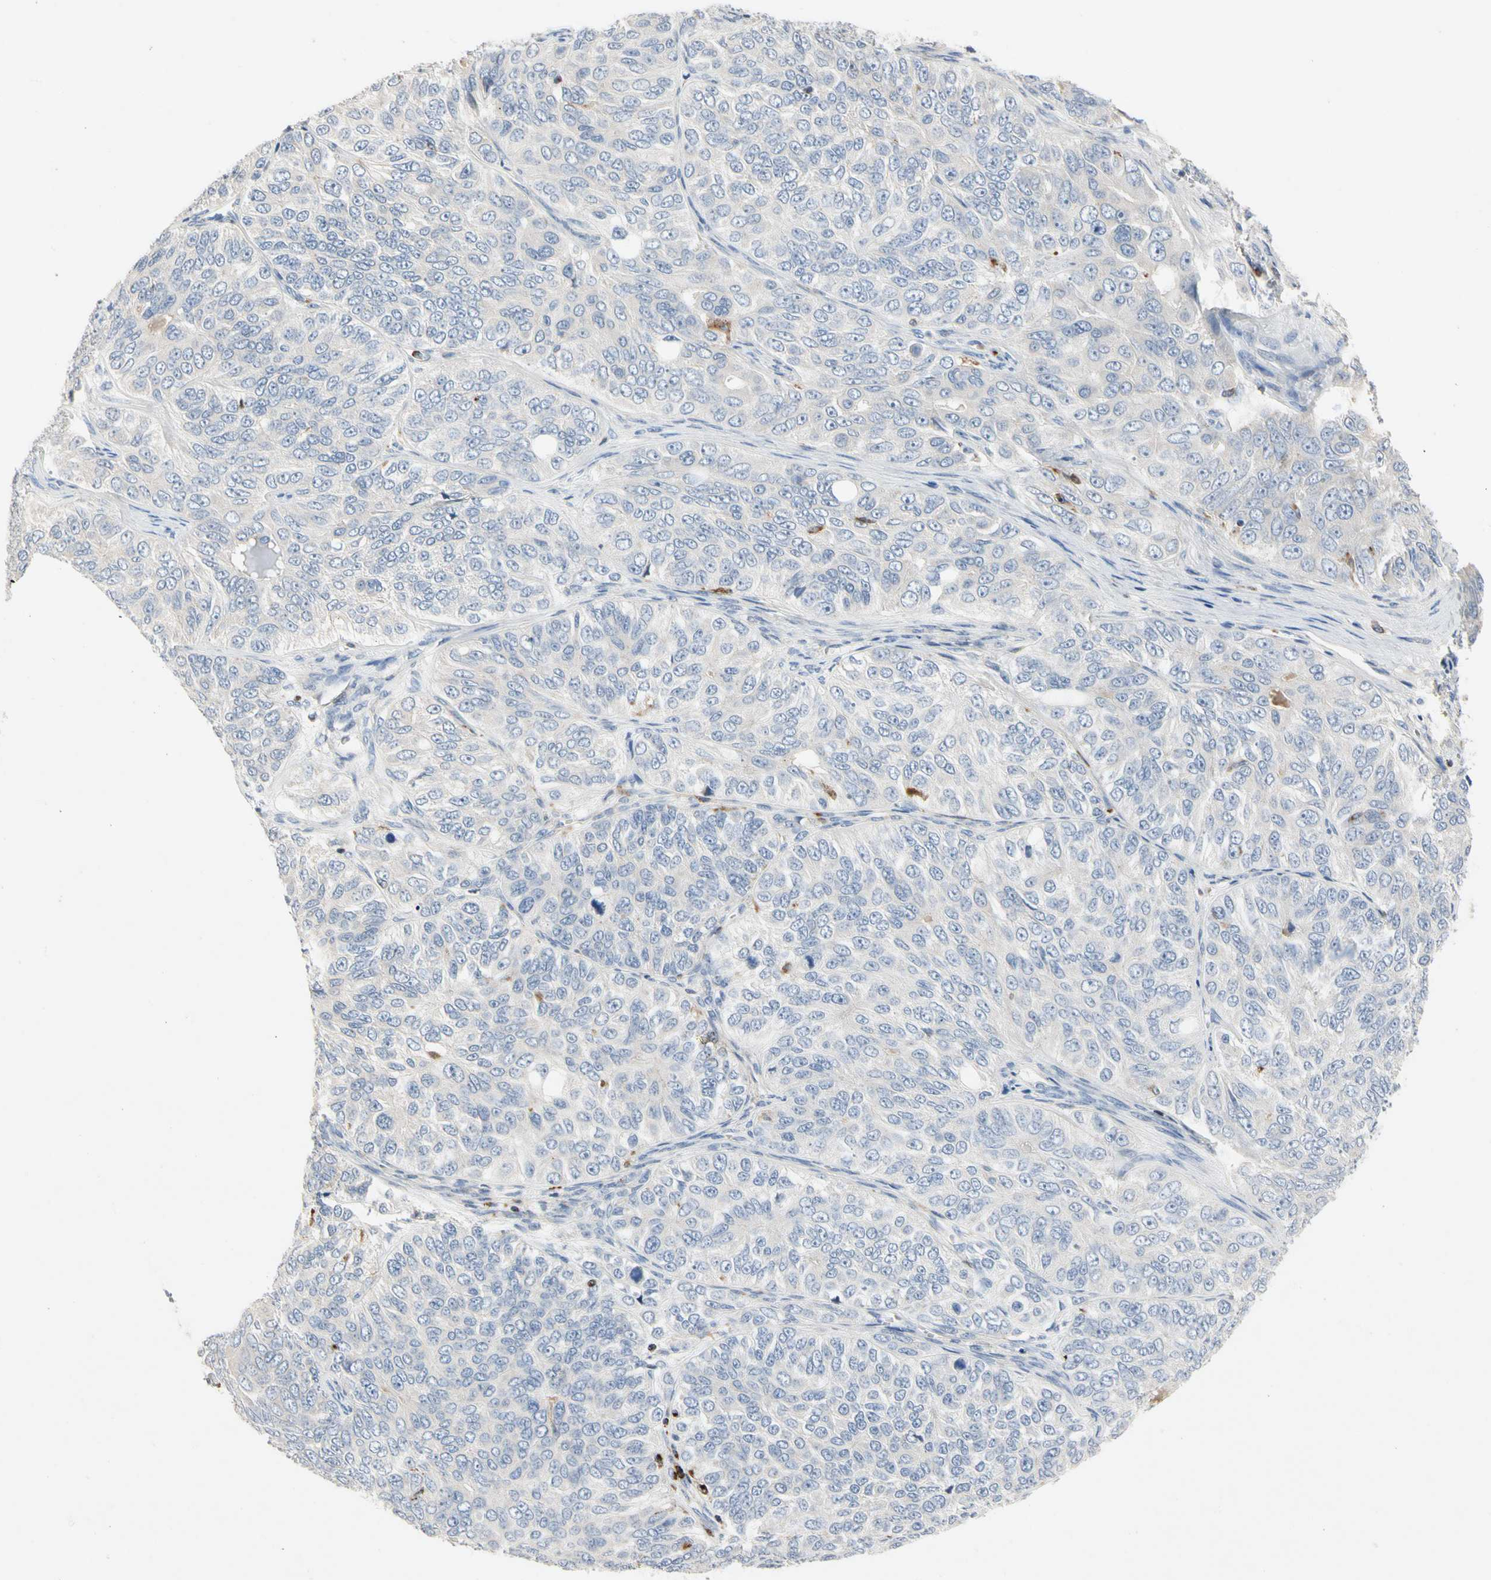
{"staining": {"intensity": "negative", "quantity": "none", "location": "none"}, "tissue": "ovarian cancer", "cell_type": "Tumor cells", "image_type": "cancer", "snomed": [{"axis": "morphology", "description": "Carcinoma, endometroid"}, {"axis": "topography", "description": "Ovary"}], "caption": "IHC photomicrograph of neoplastic tissue: ovarian endometroid carcinoma stained with DAB shows no significant protein staining in tumor cells.", "gene": "ADA2", "patient": {"sex": "female", "age": 51}}